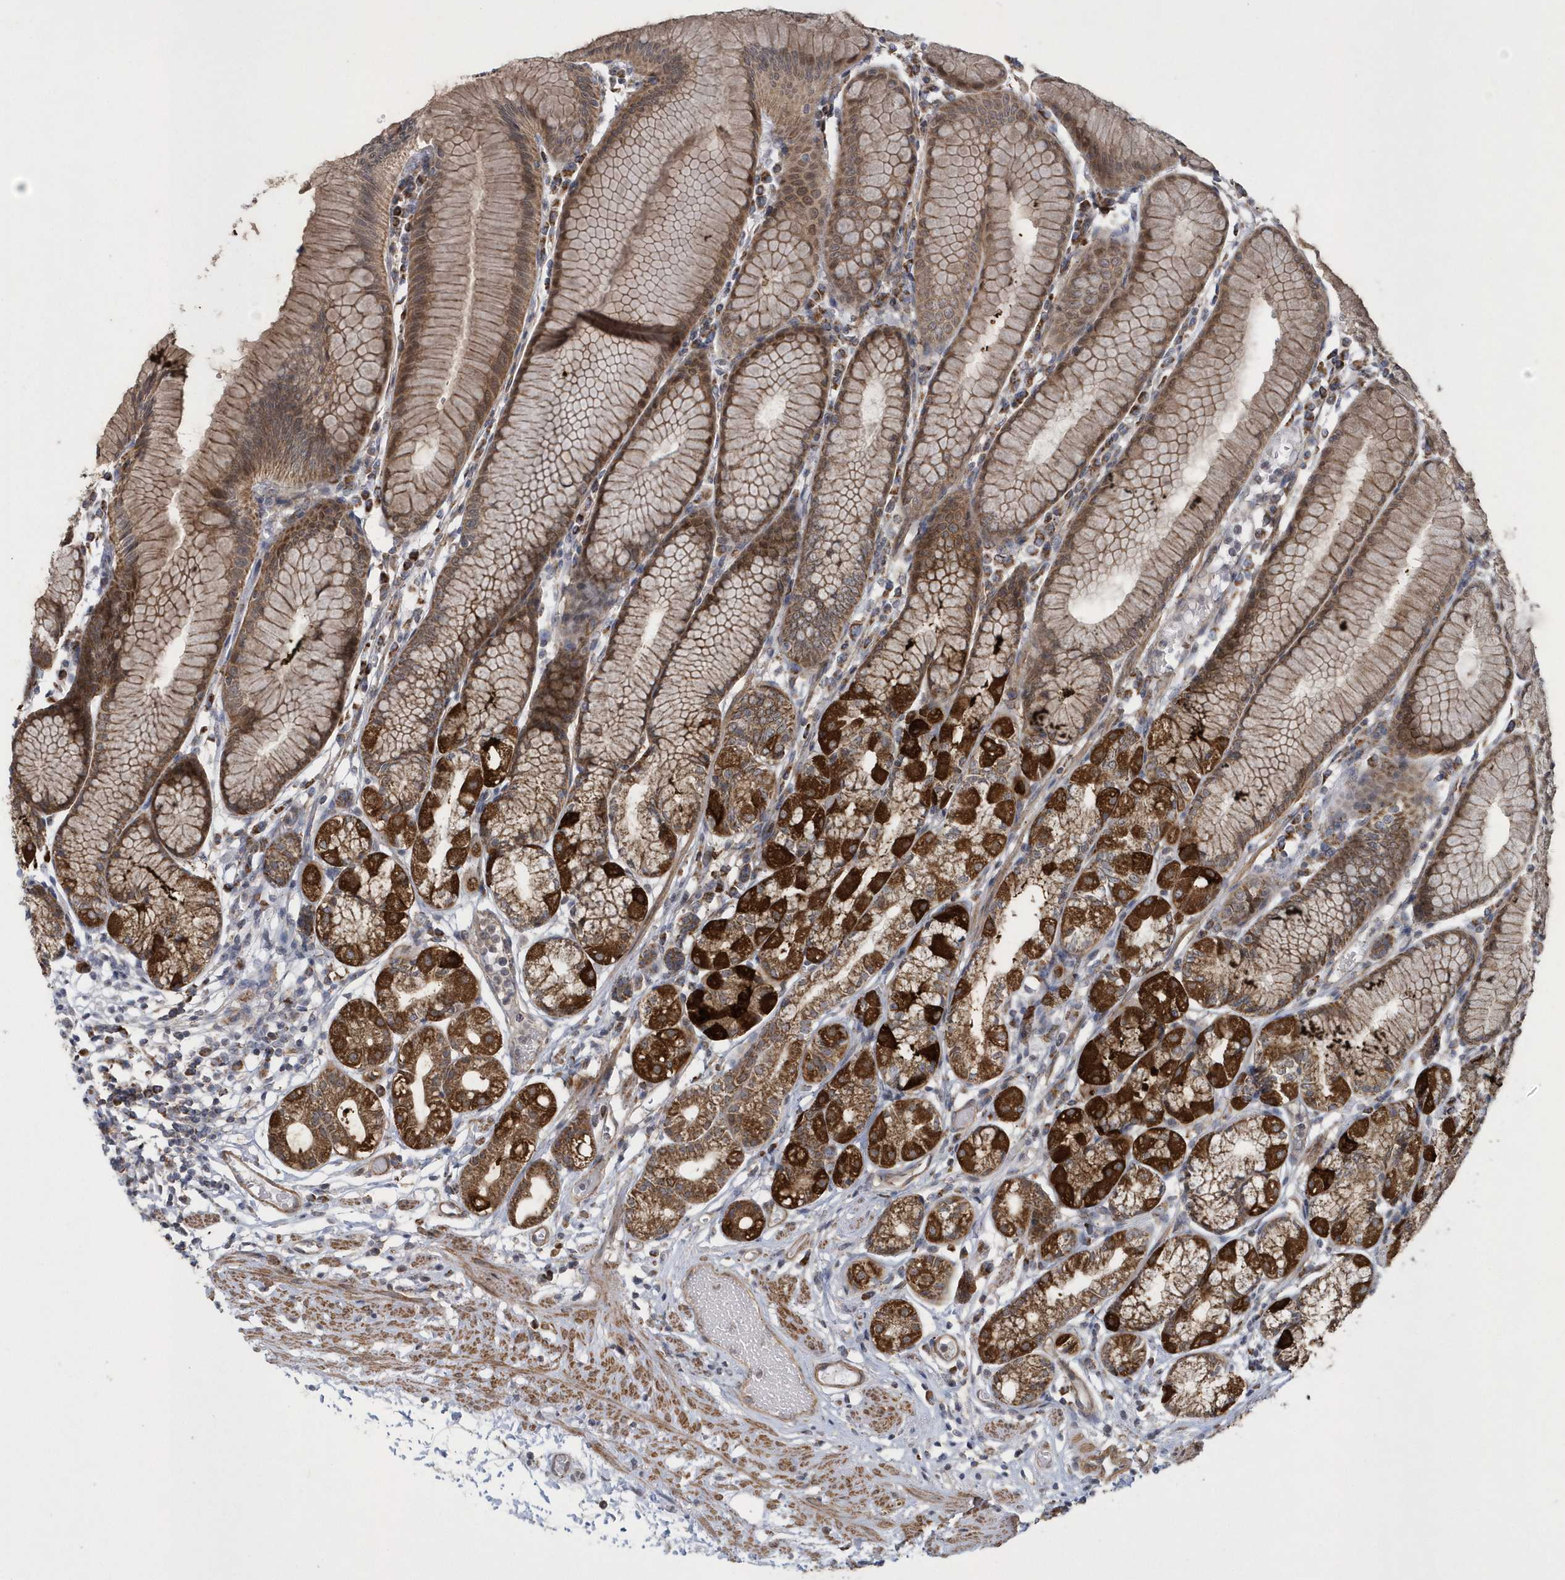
{"staining": {"intensity": "strong", "quantity": "25%-75%", "location": "cytoplasmic/membranous"}, "tissue": "stomach", "cell_type": "Glandular cells", "image_type": "normal", "snomed": [{"axis": "morphology", "description": "Normal tissue, NOS"}, {"axis": "topography", "description": "Stomach"}], "caption": "The immunohistochemical stain labels strong cytoplasmic/membranous expression in glandular cells of unremarkable stomach. The staining was performed using DAB (3,3'-diaminobenzidine) to visualize the protein expression in brown, while the nuclei were stained in blue with hematoxylin (Magnification: 20x).", "gene": "SLX9", "patient": {"sex": "female", "age": 57}}